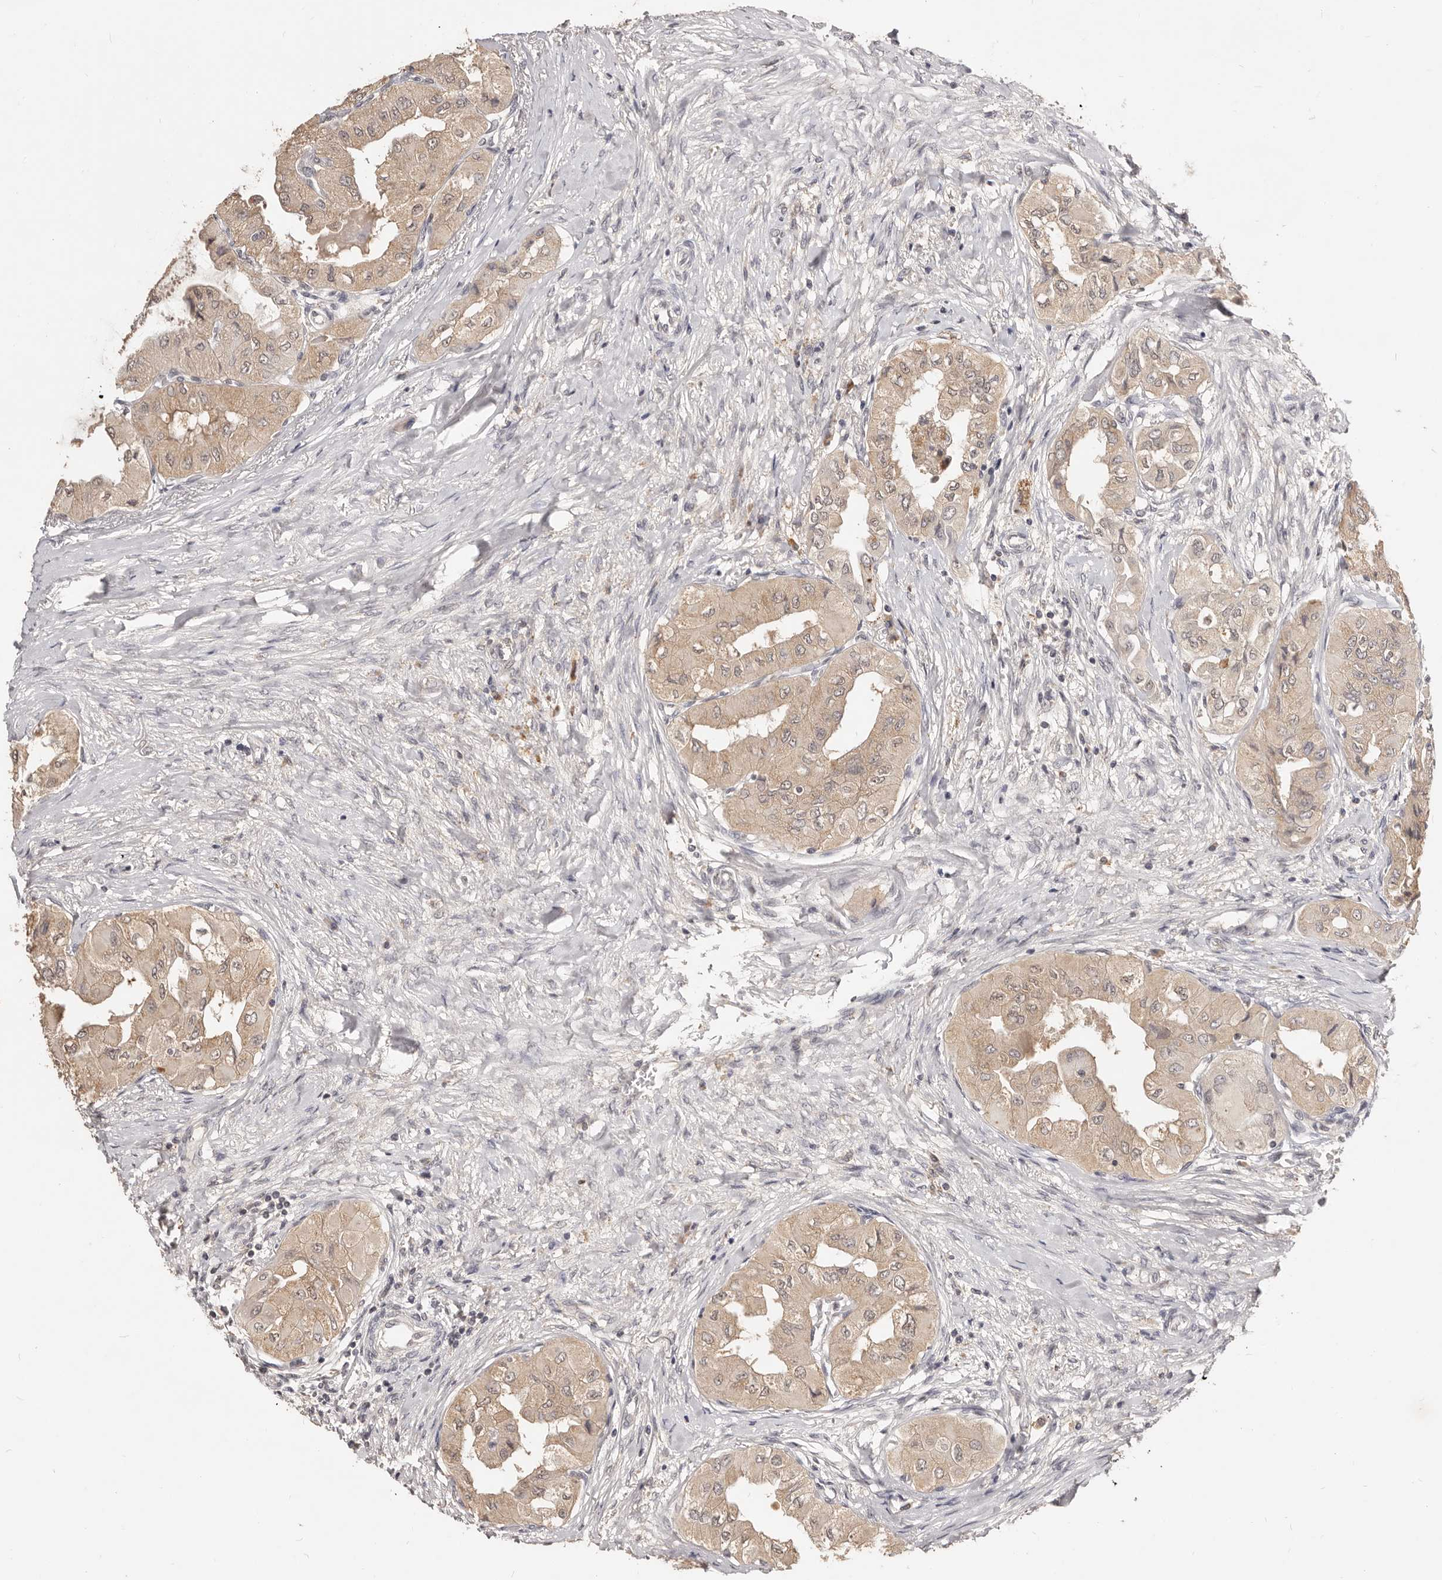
{"staining": {"intensity": "moderate", "quantity": ">75%", "location": "cytoplasmic/membranous"}, "tissue": "thyroid cancer", "cell_type": "Tumor cells", "image_type": "cancer", "snomed": [{"axis": "morphology", "description": "Papillary adenocarcinoma, NOS"}, {"axis": "topography", "description": "Thyroid gland"}], "caption": "Moderate cytoplasmic/membranous protein positivity is appreciated in about >75% of tumor cells in thyroid papillary adenocarcinoma.", "gene": "TSPAN13", "patient": {"sex": "female", "age": 59}}